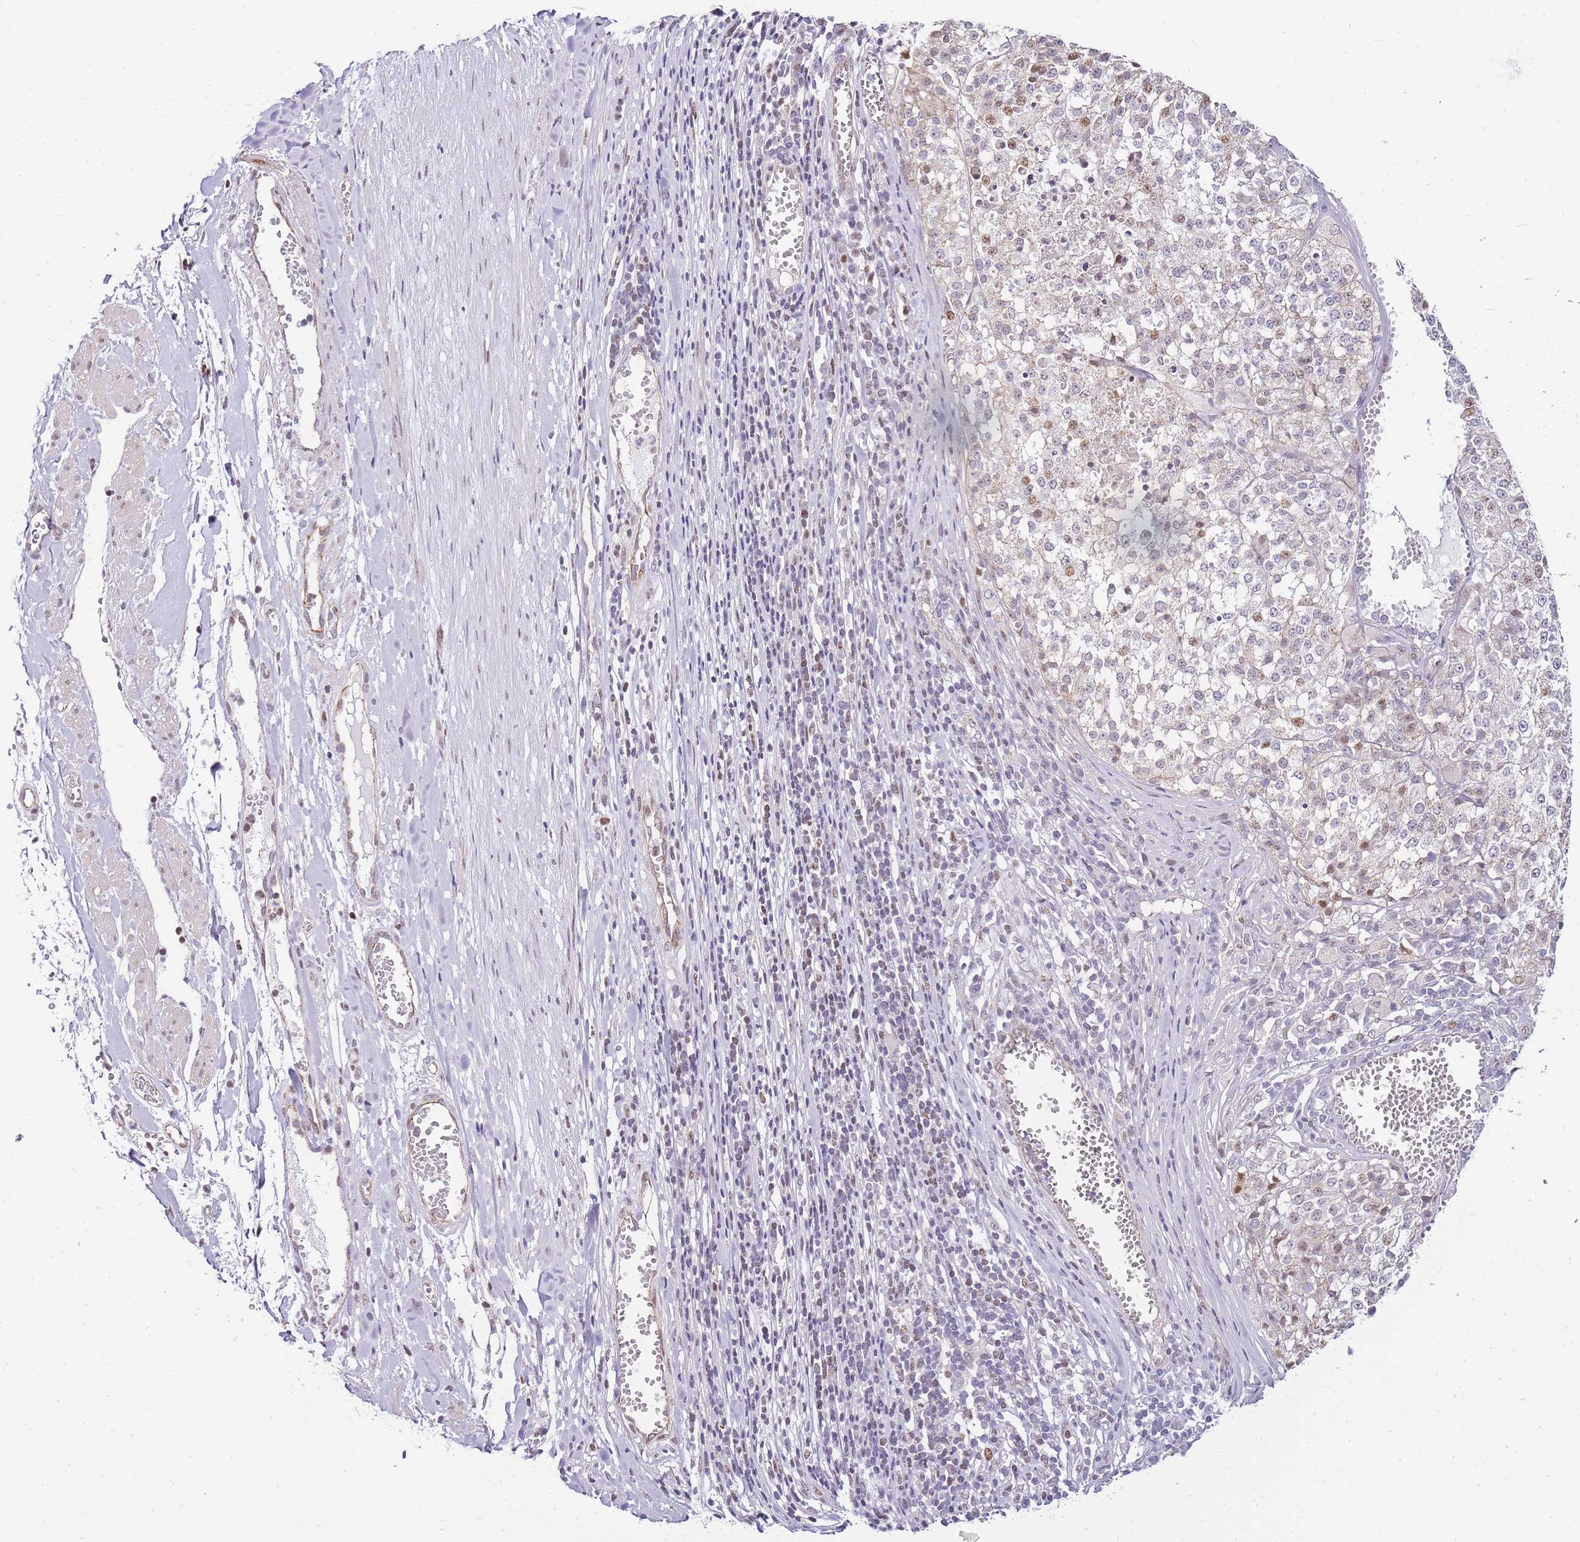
{"staining": {"intensity": "moderate", "quantity": "25%-75%", "location": "nuclear"}, "tissue": "melanoma", "cell_type": "Tumor cells", "image_type": "cancer", "snomed": [{"axis": "morphology", "description": "Malignant melanoma, NOS"}, {"axis": "topography", "description": "Skin"}], "caption": "Brown immunohistochemical staining in melanoma displays moderate nuclear positivity in about 25%-75% of tumor cells.", "gene": "CLBA1", "patient": {"sex": "female", "age": 64}}